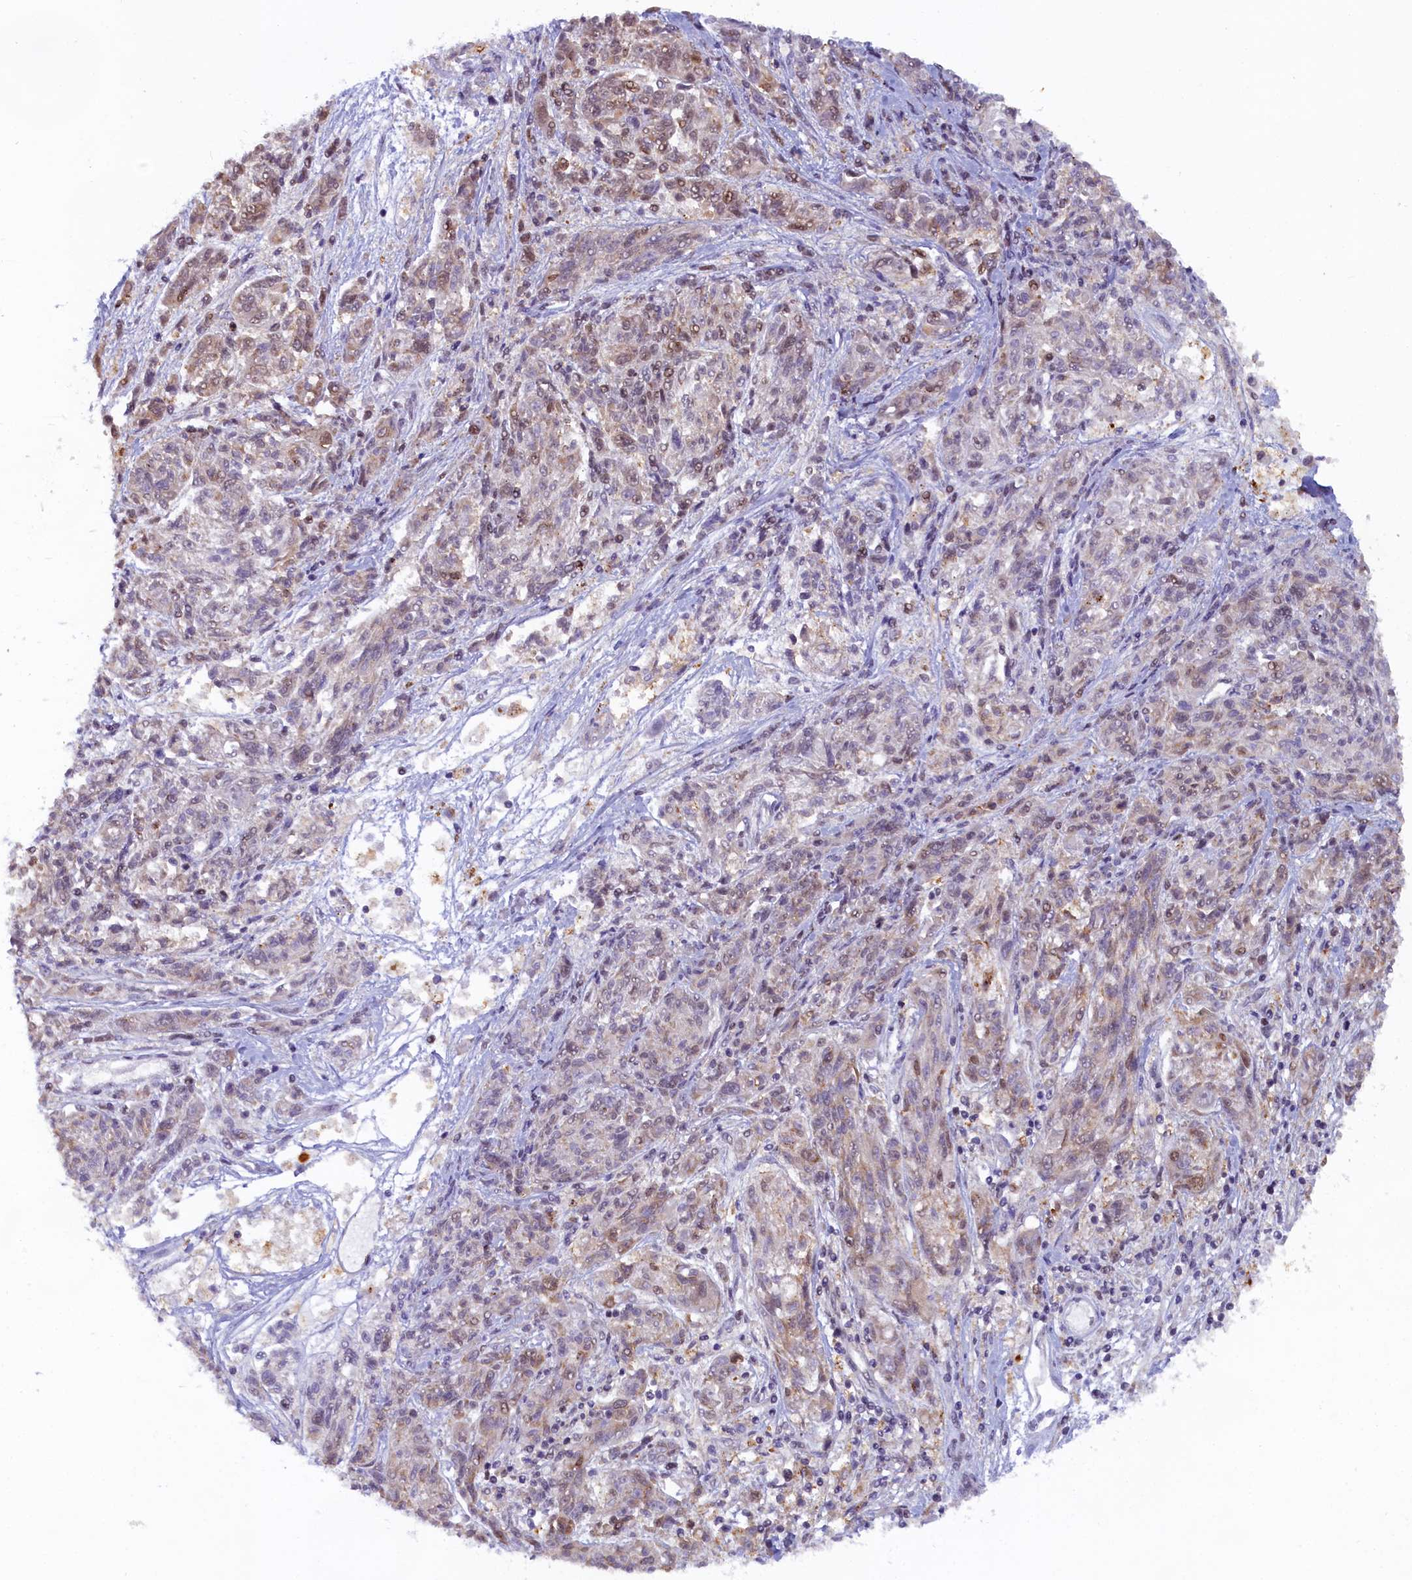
{"staining": {"intensity": "weak", "quantity": "<25%", "location": "nuclear"}, "tissue": "melanoma", "cell_type": "Tumor cells", "image_type": "cancer", "snomed": [{"axis": "morphology", "description": "Malignant melanoma, NOS"}, {"axis": "topography", "description": "Skin"}], "caption": "Tumor cells show no significant staining in malignant melanoma. (DAB (3,3'-diaminobenzidine) immunohistochemistry (IHC) with hematoxylin counter stain).", "gene": "FCHO1", "patient": {"sex": "male", "age": 53}}